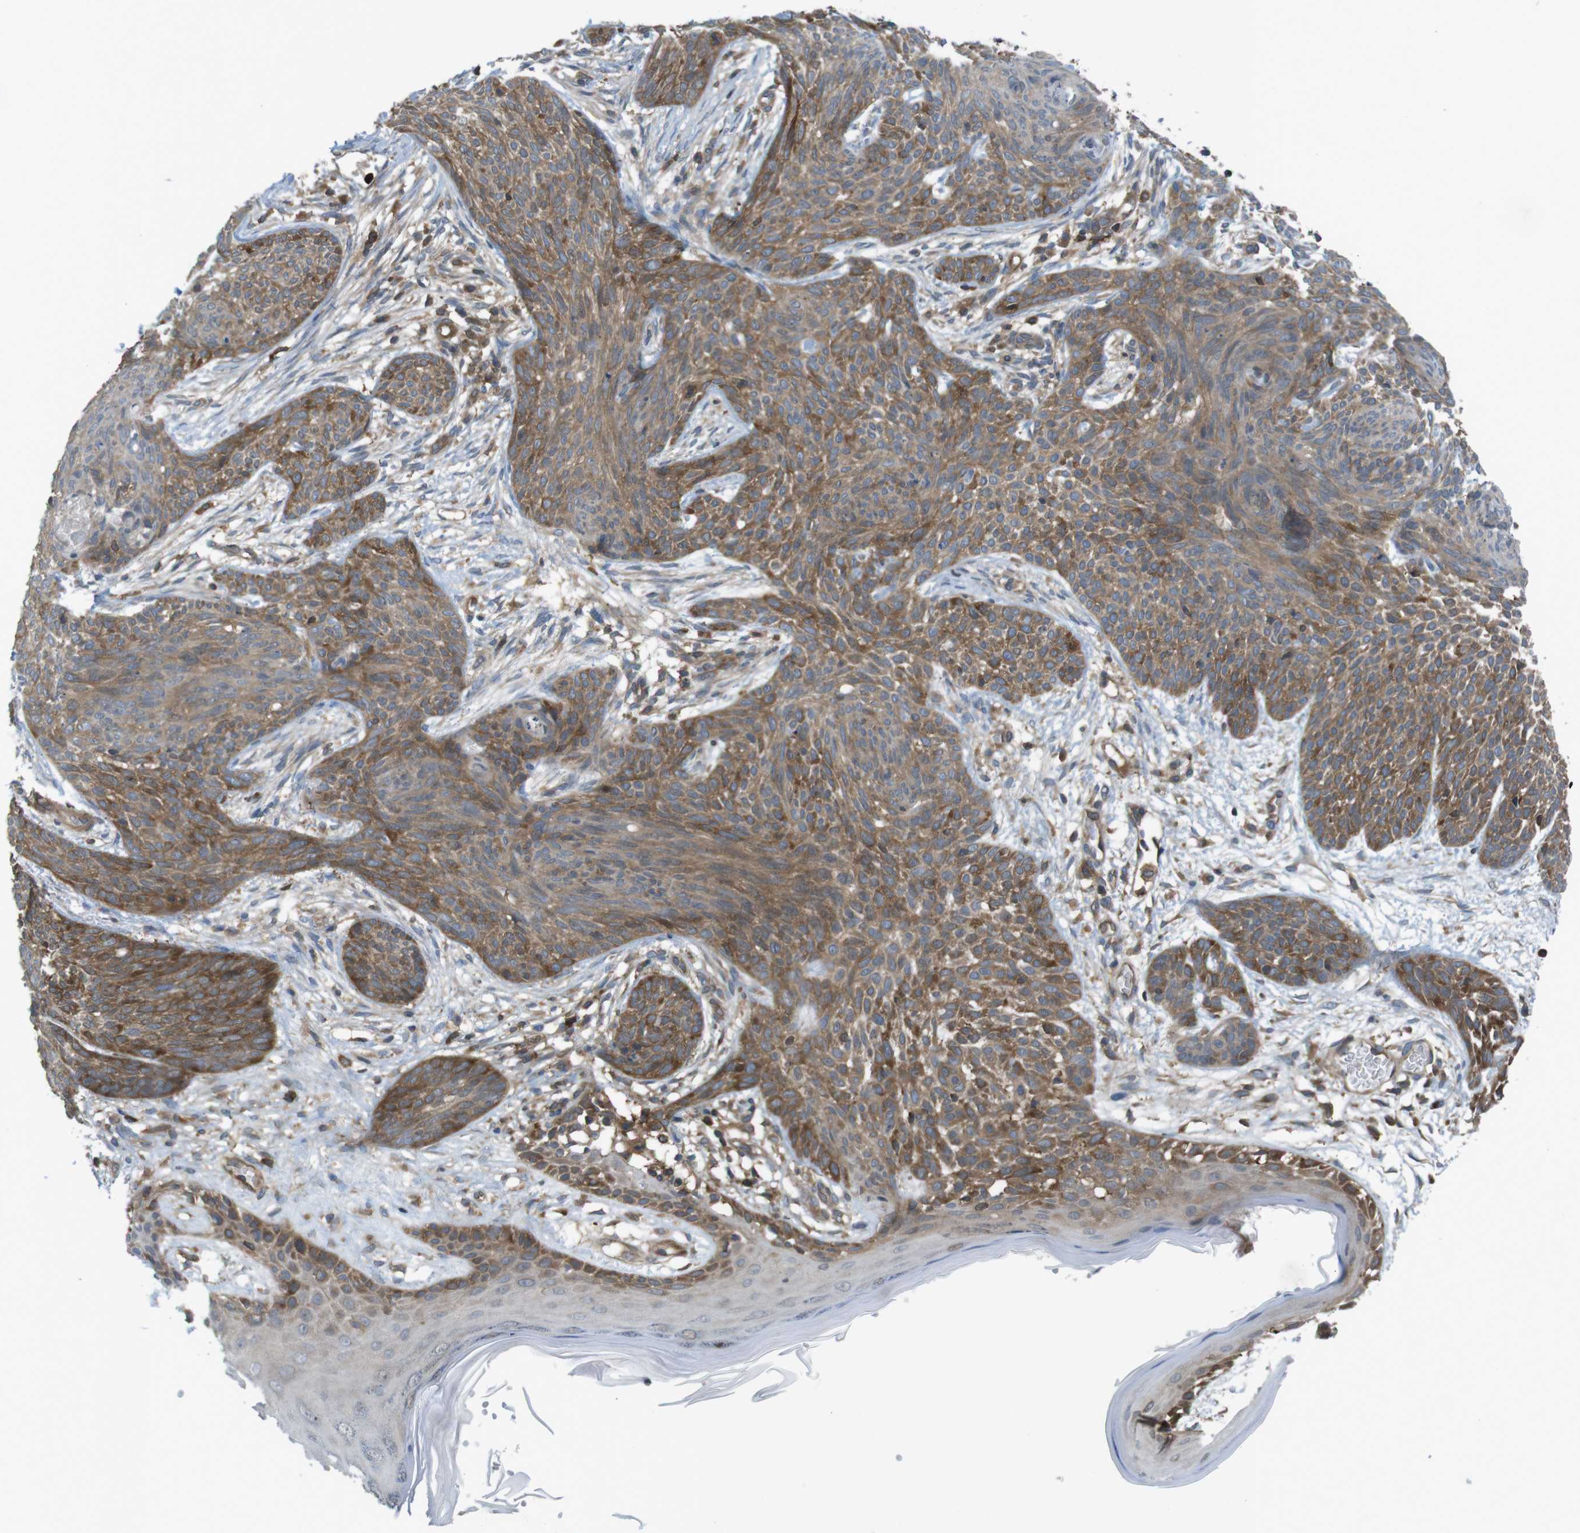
{"staining": {"intensity": "moderate", "quantity": ">75%", "location": "cytoplasmic/membranous"}, "tissue": "skin cancer", "cell_type": "Tumor cells", "image_type": "cancer", "snomed": [{"axis": "morphology", "description": "Basal cell carcinoma"}, {"axis": "topography", "description": "Skin"}], "caption": "Immunohistochemical staining of basal cell carcinoma (skin) exhibits medium levels of moderate cytoplasmic/membranous expression in approximately >75% of tumor cells.", "gene": "MTHFD1", "patient": {"sex": "female", "age": 59}}